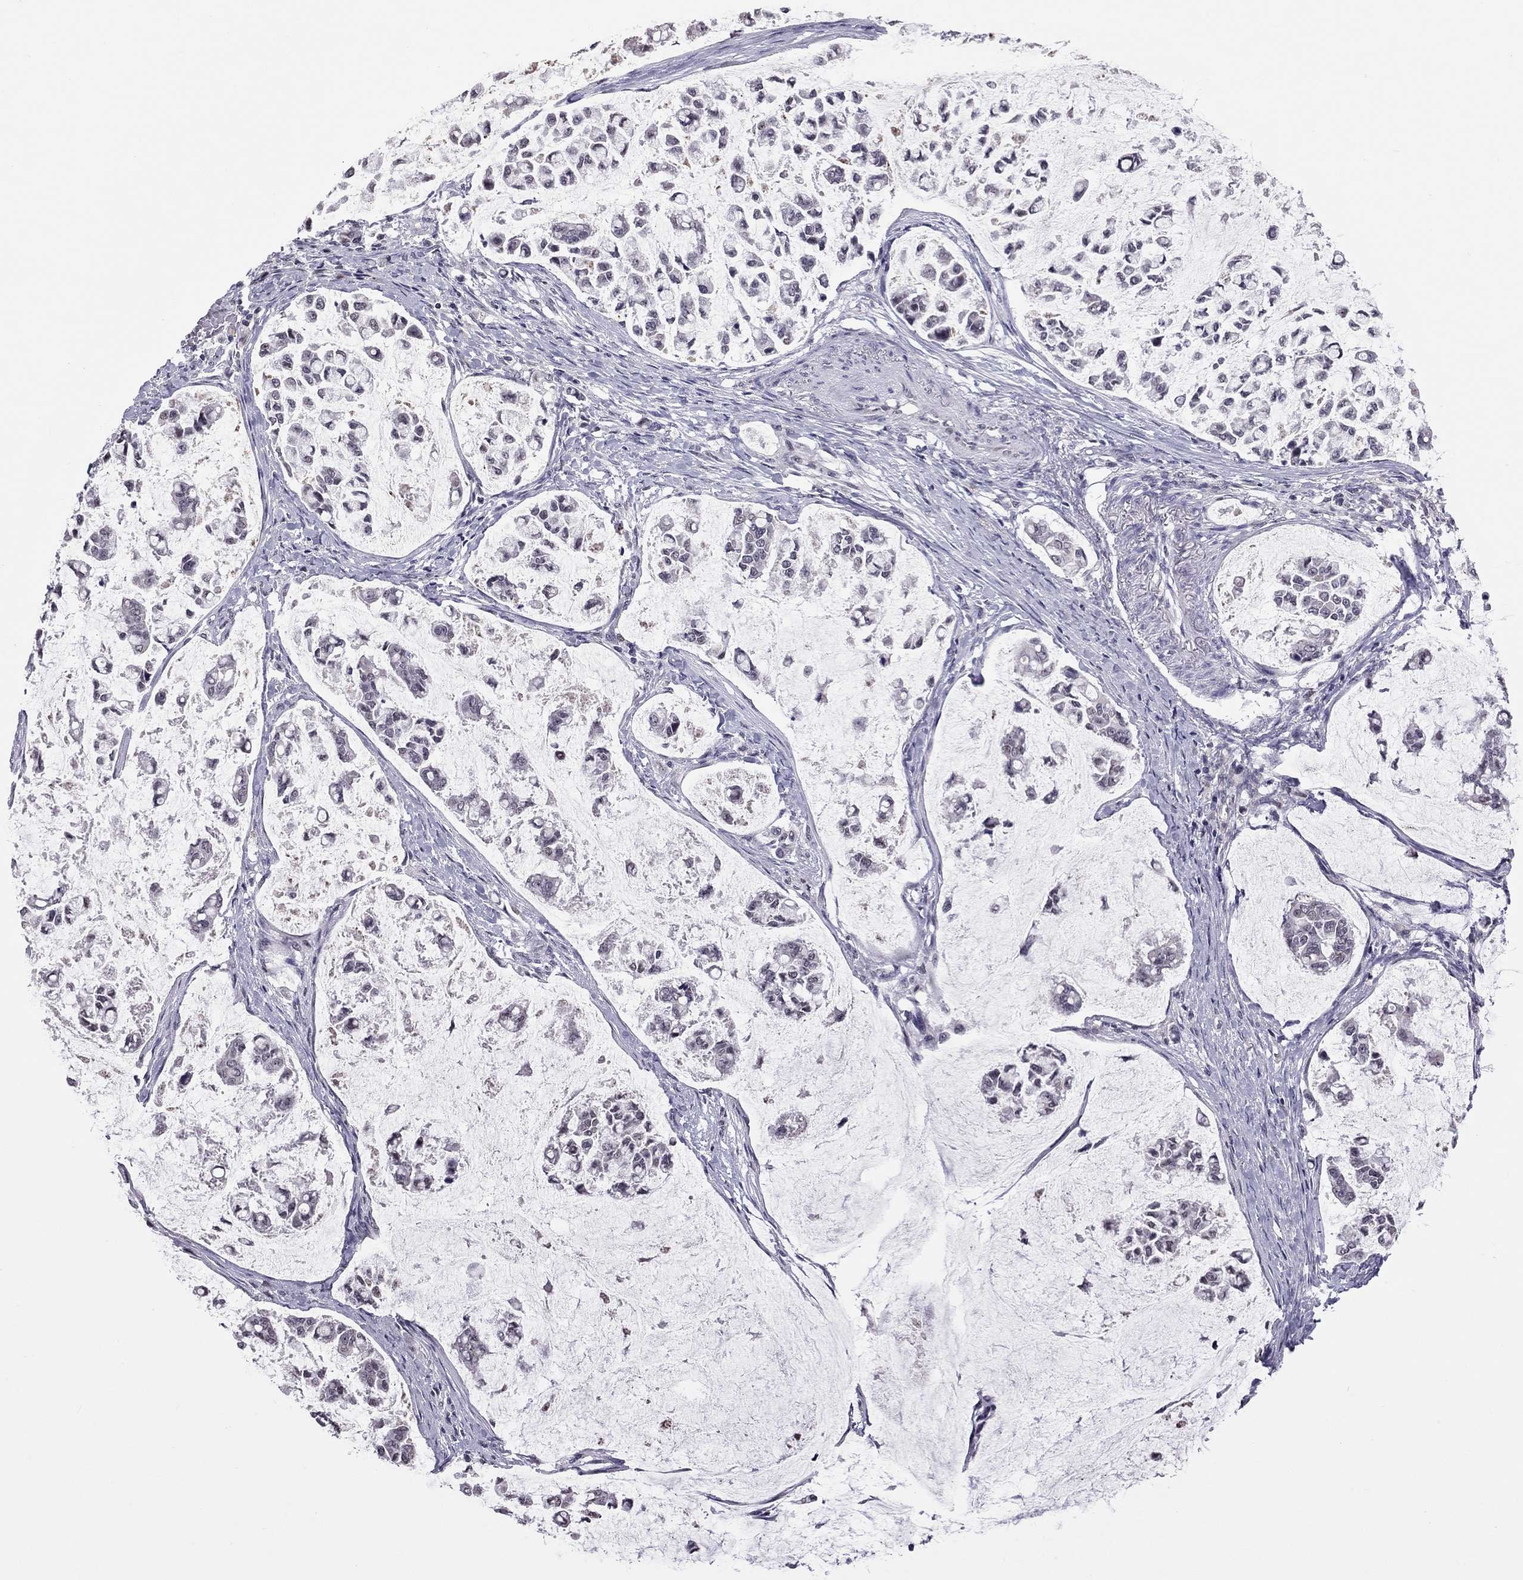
{"staining": {"intensity": "negative", "quantity": "none", "location": "none"}, "tissue": "stomach cancer", "cell_type": "Tumor cells", "image_type": "cancer", "snomed": [{"axis": "morphology", "description": "Adenocarcinoma, NOS"}, {"axis": "topography", "description": "Stomach"}], "caption": "This image is of stomach adenocarcinoma stained with immunohistochemistry to label a protein in brown with the nuclei are counter-stained blue. There is no positivity in tumor cells. (DAB immunohistochemistry (IHC) with hematoxylin counter stain).", "gene": "PPP1R3A", "patient": {"sex": "male", "age": 82}}